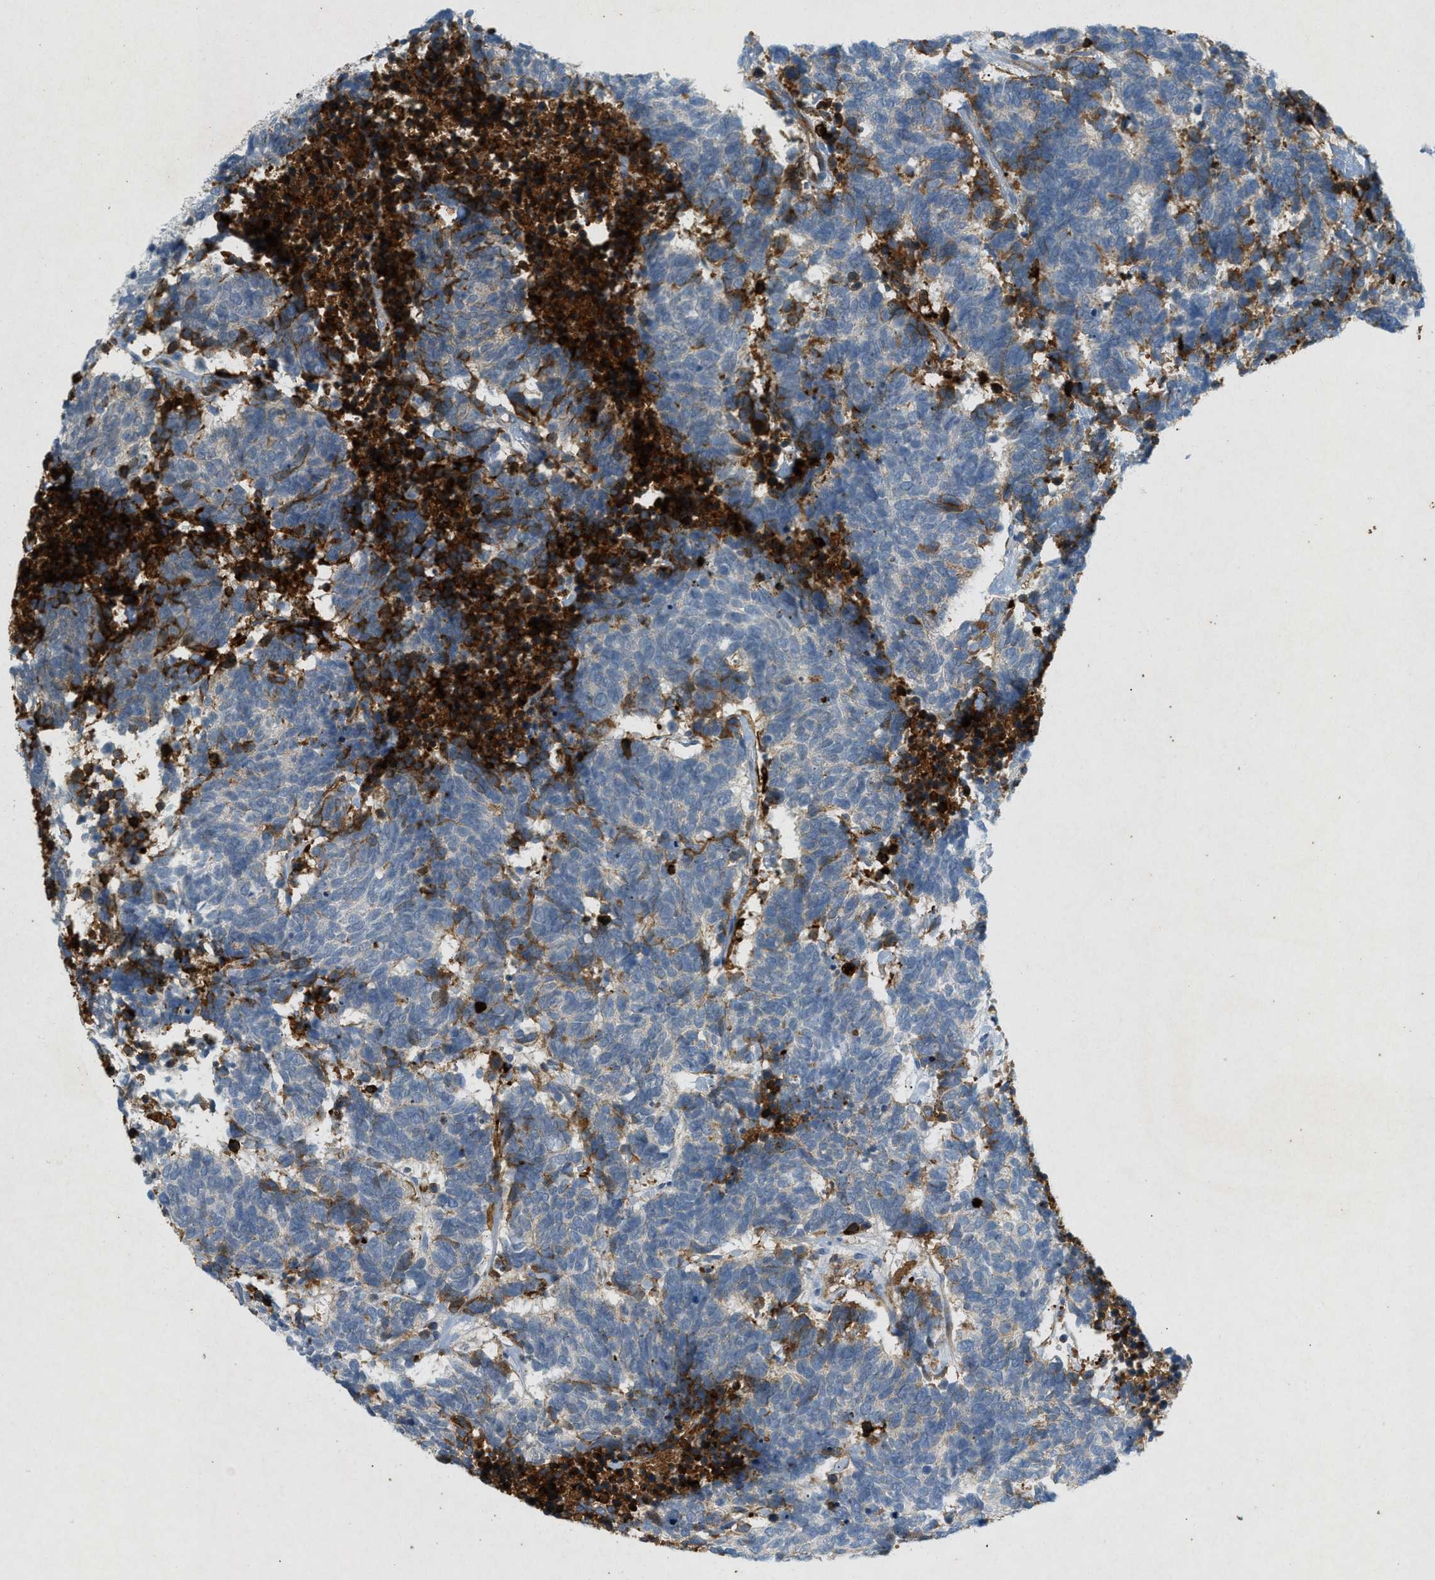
{"staining": {"intensity": "moderate", "quantity": "25%-75%", "location": "cytoplasmic/membranous"}, "tissue": "carcinoid", "cell_type": "Tumor cells", "image_type": "cancer", "snomed": [{"axis": "morphology", "description": "Carcinoma, NOS"}, {"axis": "morphology", "description": "Carcinoid, malignant, NOS"}, {"axis": "topography", "description": "Urinary bladder"}], "caption": "Immunohistochemistry (IHC) (DAB (3,3'-diaminobenzidine)) staining of human malignant carcinoid displays moderate cytoplasmic/membranous protein staining in about 25%-75% of tumor cells.", "gene": "F2", "patient": {"sex": "male", "age": 57}}